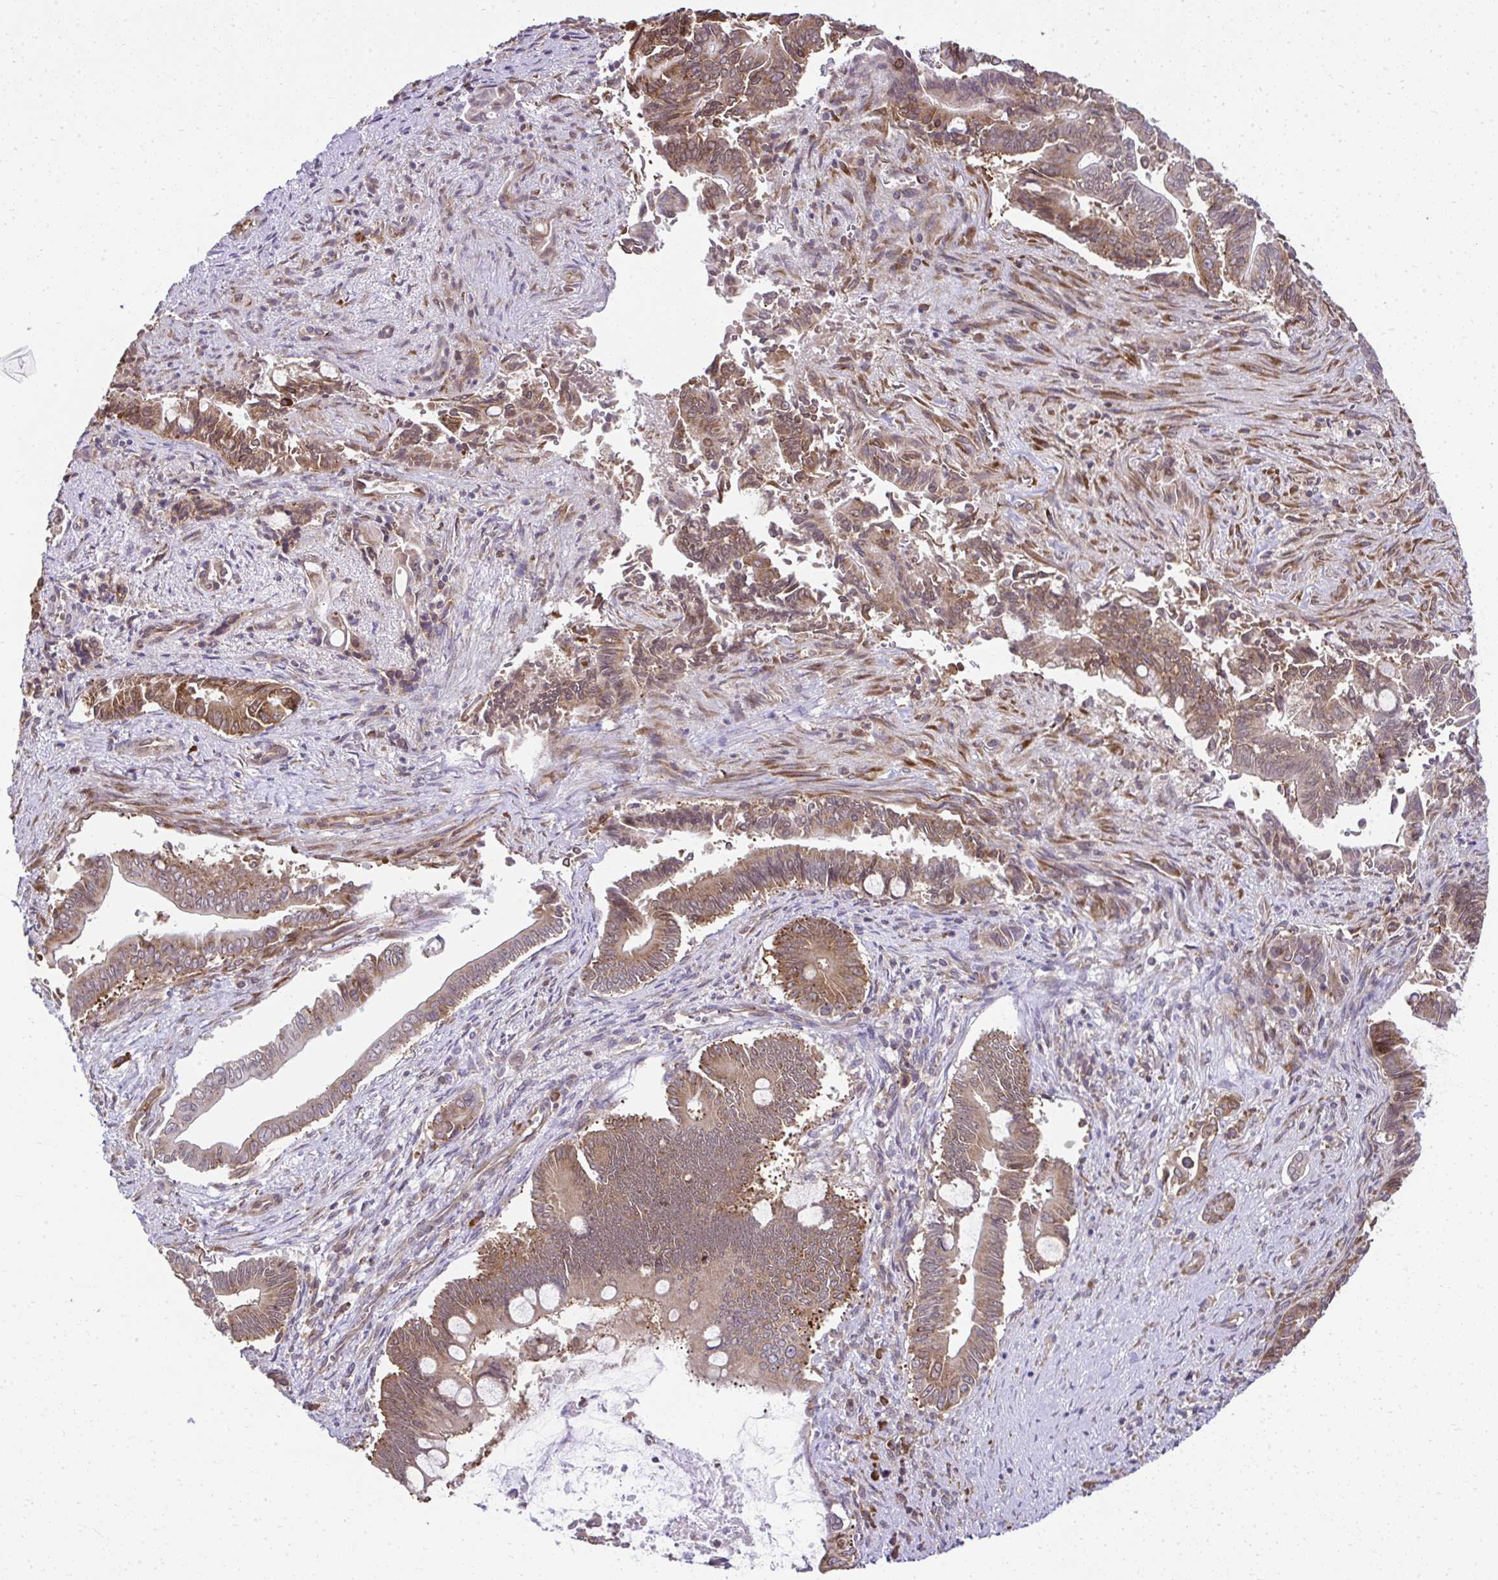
{"staining": {"intensity": "moderate", "quantity": ">75%", "location": "cytoplasmic/membranous"}, "tissue": "pancreatic cancer", "cell_type": "Tumor cells", "image_type": "cancer", "snomed": [{"axis": "morphology", "description": "Adenocarcinoma, NOS"}, {"axis": "topography", "description": "Pancreas"}], "caption": "Moderate cytoplasmic/membranous positivity for a protein is present in about >75% of tumor cells of pancreatic cancer (adenocarcinoma) using immunohistochemistry (IHC).", "gene": "RPS7", "patient": {"sex": "male", "age": 68}}